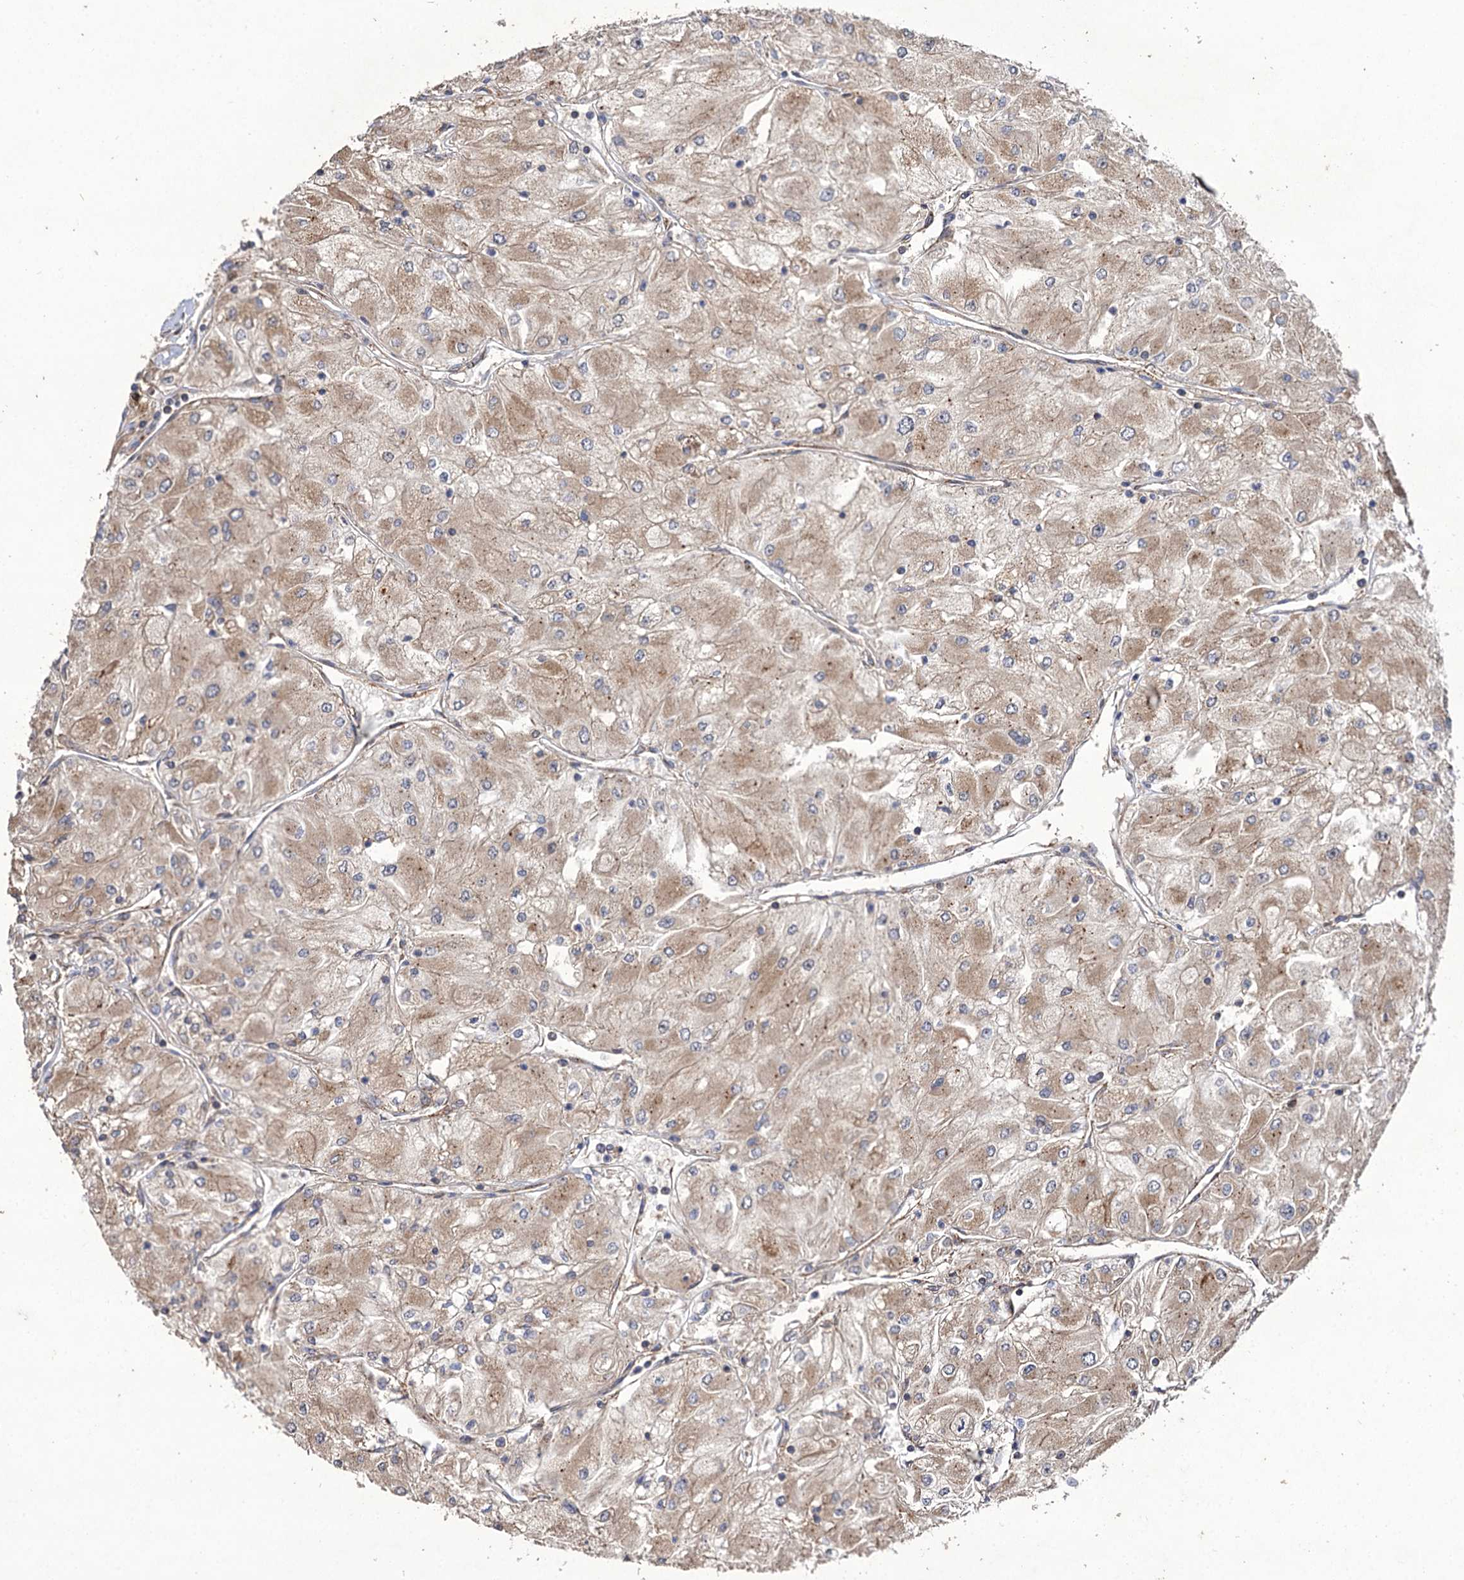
{"staining": {"intensity": "weak", "quantity": "25%-75%", "location": "cytoplasmic/membranous"}, "tissue": "renal cancer", "cell_type": "Tumor cells", "image_type": "cancer", "snomed": [{"axis": "morphology", "description": "Adenocarcinoma, NOS"}, {"axis": "topography", "description": "Kidney"}], "caption": "A high-resolution image shows immunohistochemistry (IHC) staining of renal adenocarcinoma, which shows weak cytoplasmic/membranous expression in about 25%-75% of tumor cells.", "gene": "FBXW8", "patient": {"sex": "male", "age": 80}}